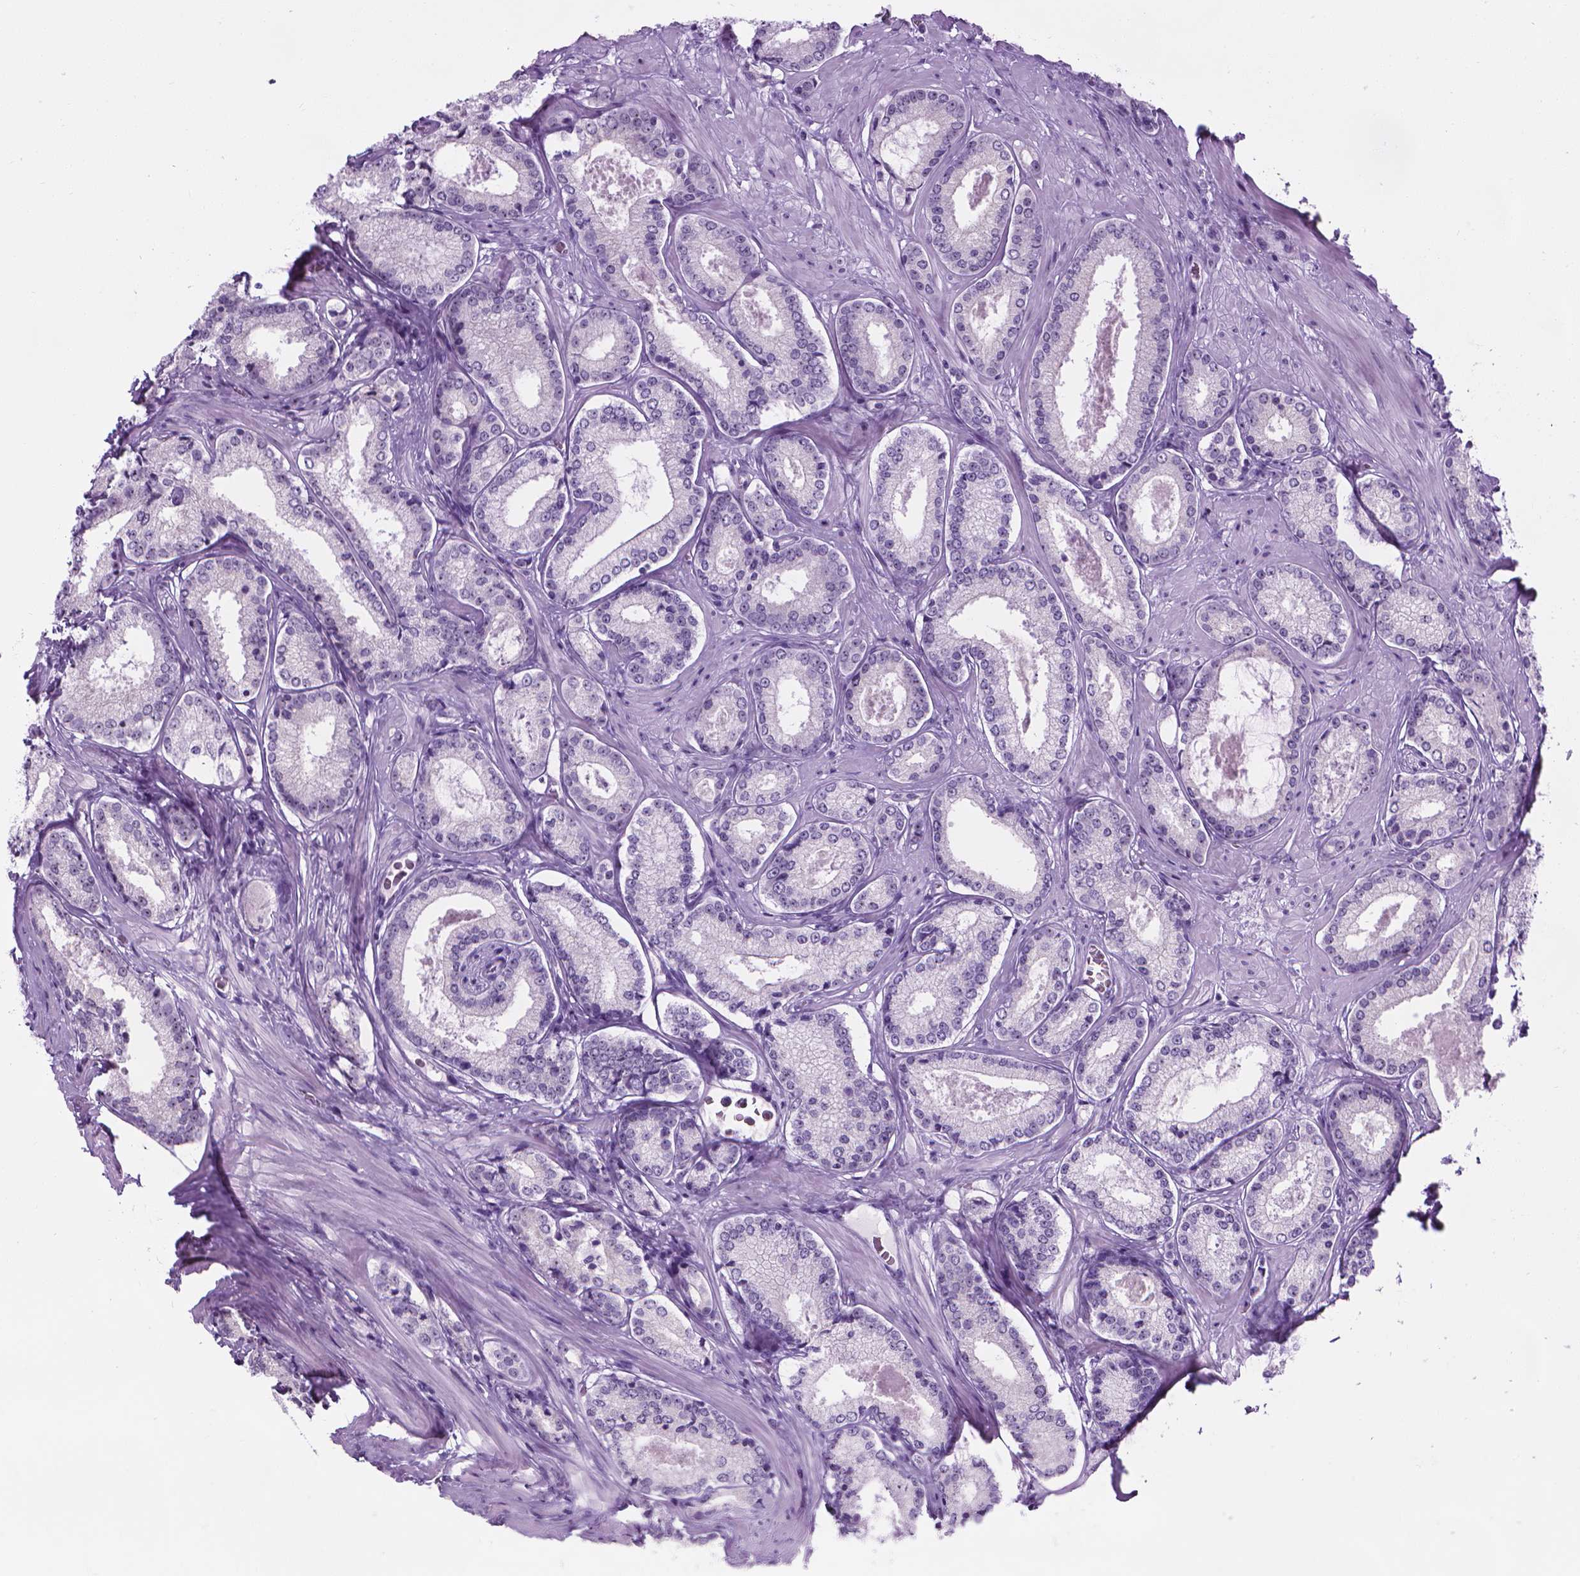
{"staining": {"intensity": "negative", "quantity": "none", "location": "none"}, "tissue": "prostate cancer", "cell_type": "Tumor cells", "image_type": "cancer", "snomed": [{"axis": "morphology", "description": "Adenocarcinoma, Low grade"}, {"axis": "topography", "description": "Prostate"}], "caption": "The photomicrograph reveals no significant staining in tumor cells of prostate cancer (low-grade adenocarcinoma).", "gene": "NOL7", "patient": {"sex": "male", "age": 56}}